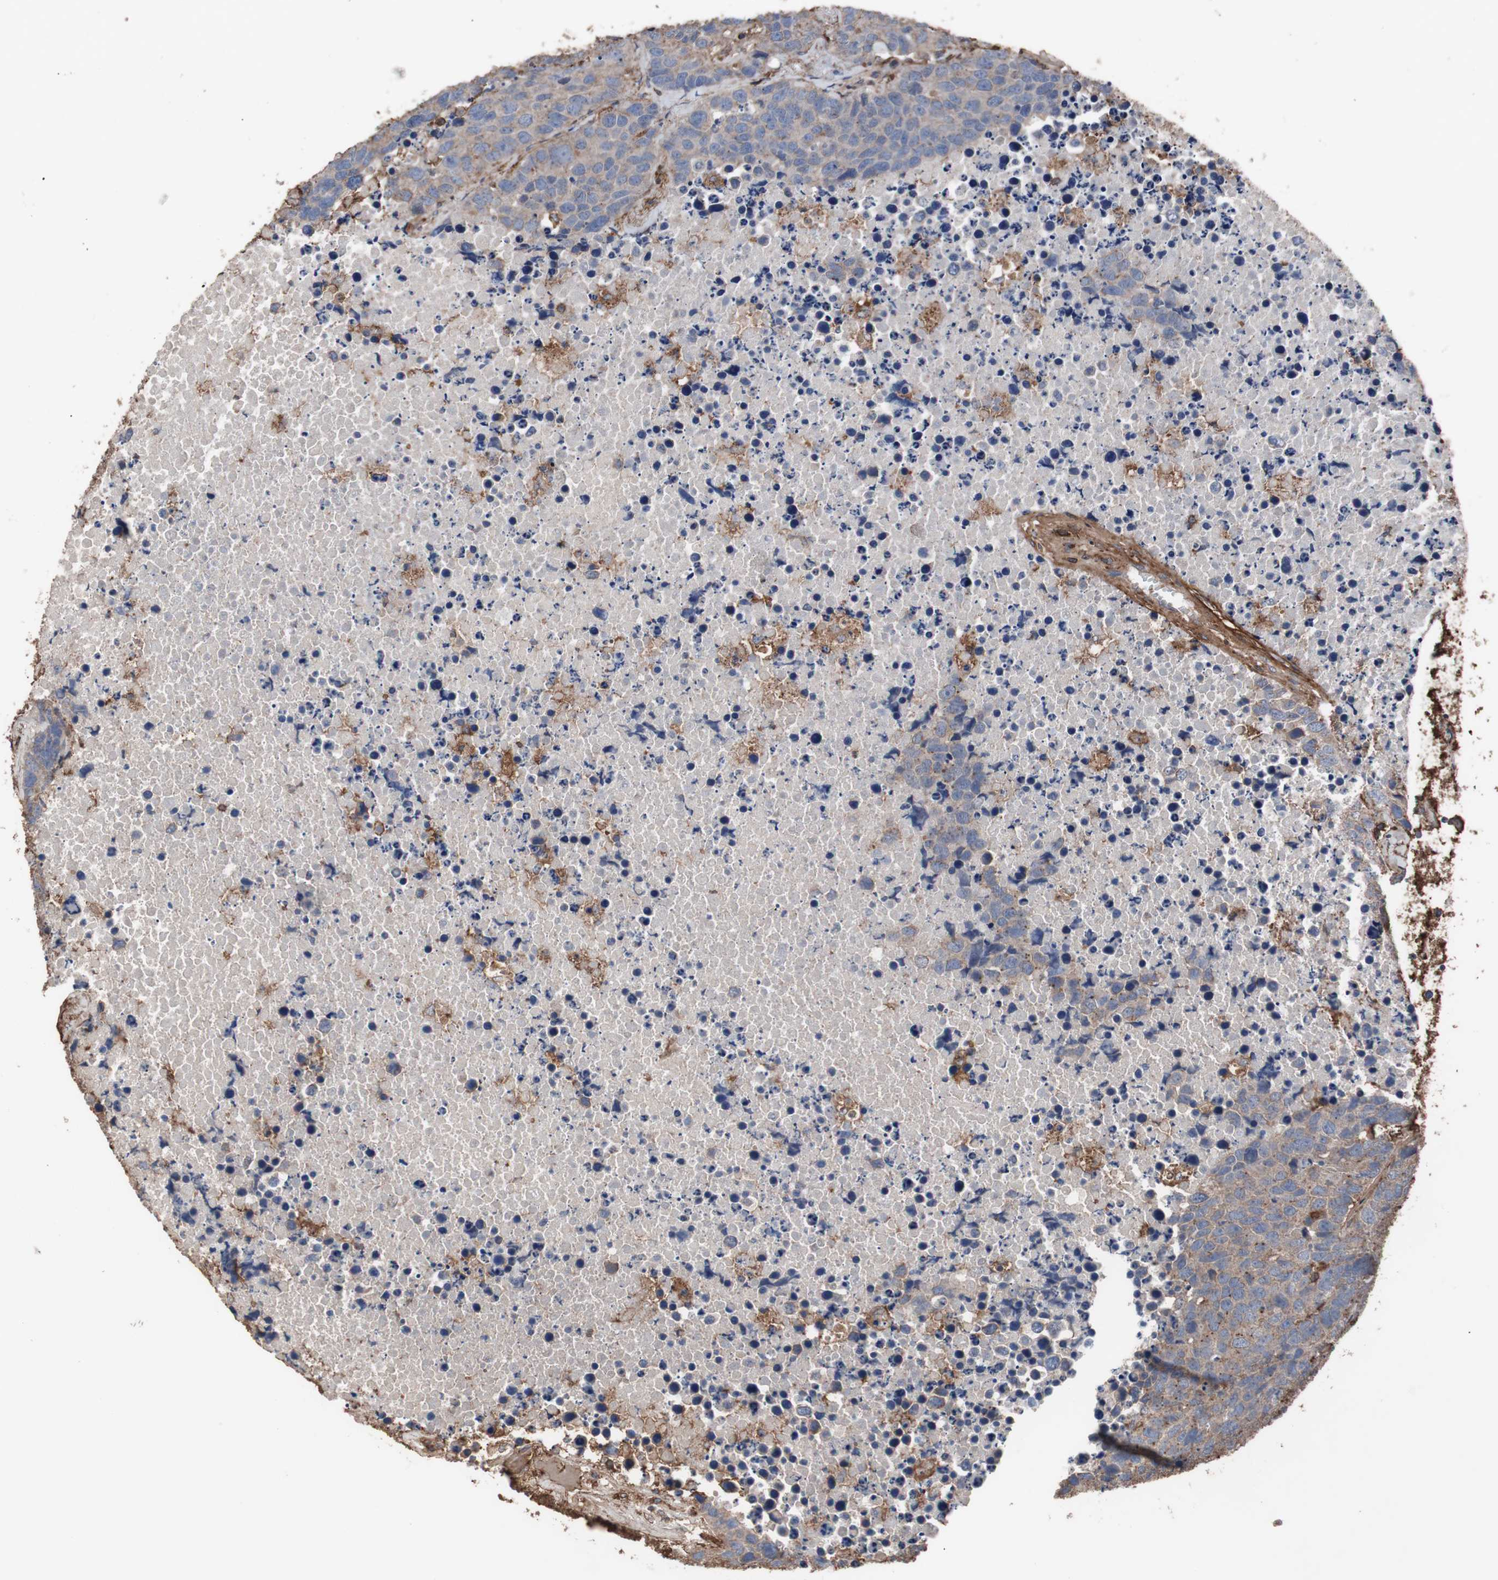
{"staining": {"intensity": "moderate", "quantity": "25%-75%", "location": "cytoplasmic/membranous"}, "tissue": "carcinoid", "cell_type": "Tumor cells", "image_type": "cancer", "snomed": [{"axis": "morphology", "description": "Carcinoid, malignant, NOS"}, {"axis": "topography", "description": "Lung"}], "caption": "Tumor cells demonstrate moderate cytoplasmic/membranous expression in about 25%-75% of cells in malignant carcinoid. The staining is performed using DAB brown chromogen to label protein expression. The nuclei are counter-stained blue using hematoxylin.", "gene": "COL6A2", "patient": {"sex": "male", "age": 60}}